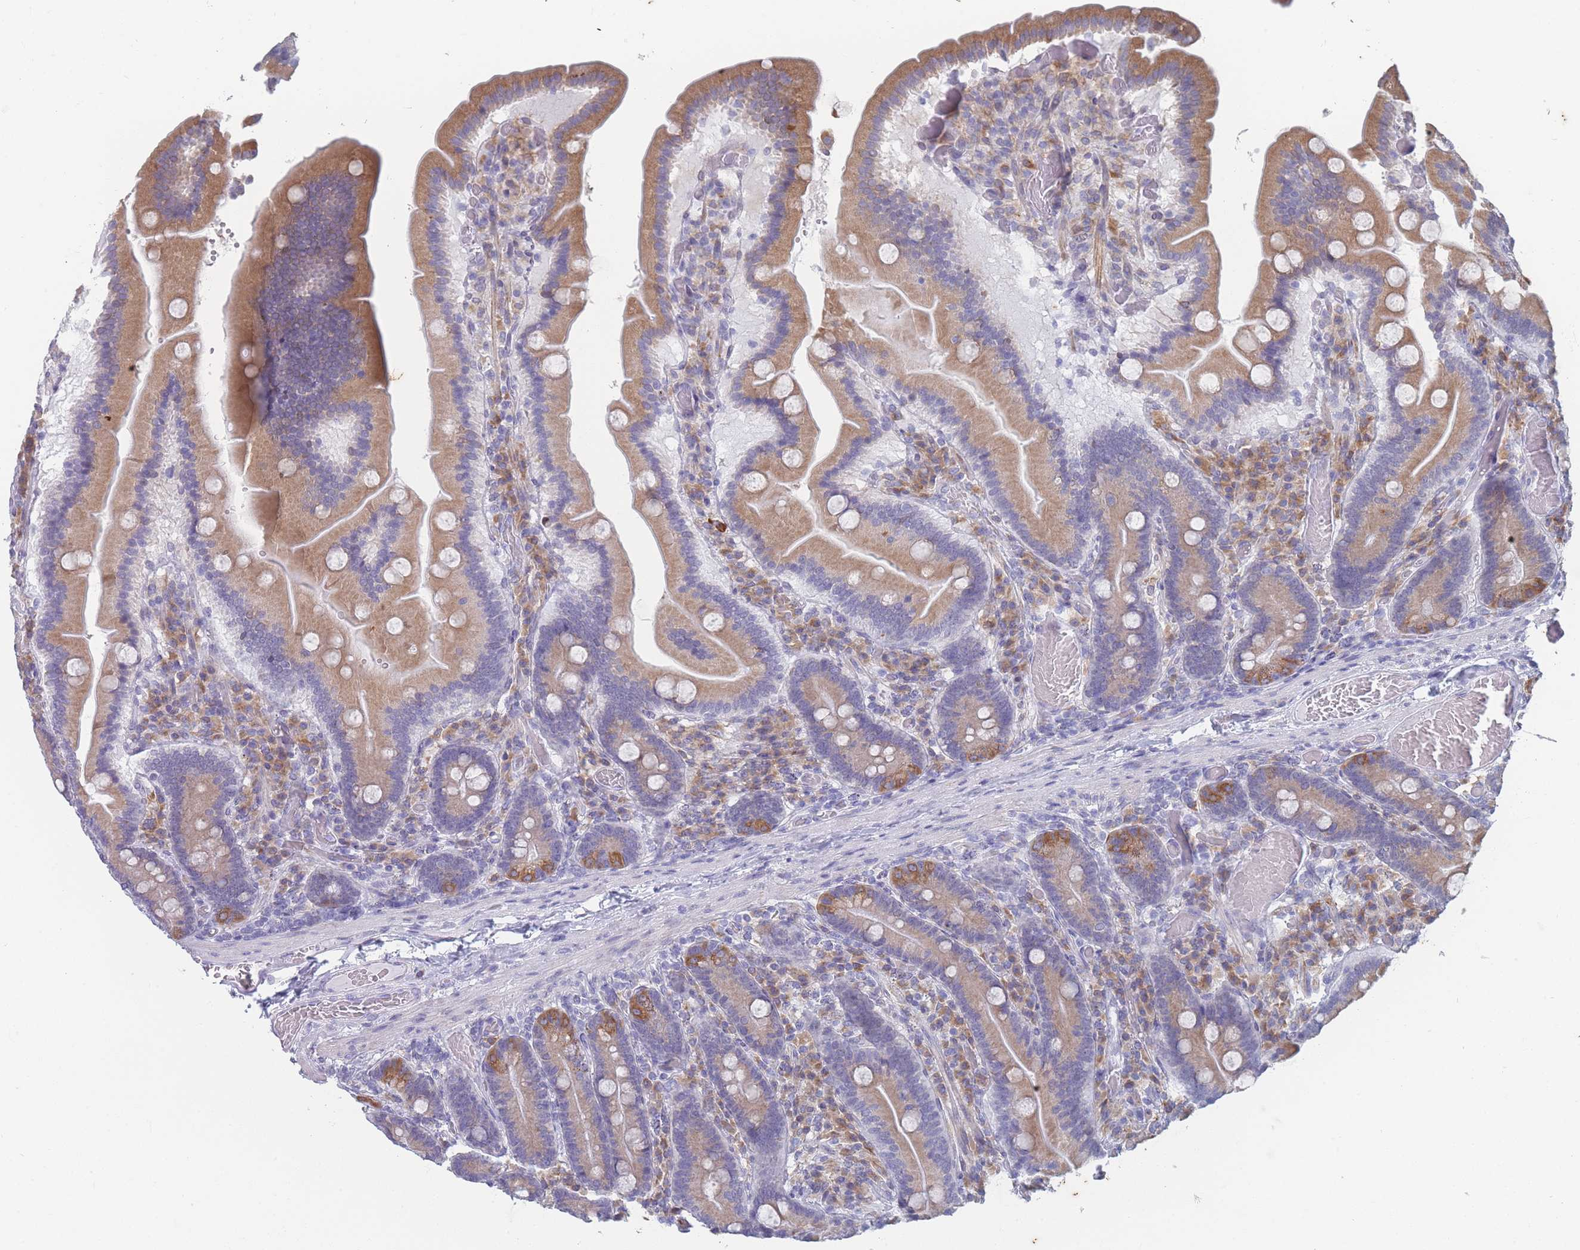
{"staining": {"intensity": "moderate", "quantity": ">75%", "location": "cytoplasmic/membranous"}, "tissue": "duodenum", "cell_type": "Glandular cells", "image_type": "normal", "snomed": [{"axis": "morphology", "description": "Normal tissue, NOS"}, {"axis": "topography", "description": "Duodenum"}], "caption": "This is a micrograph of IHC staining of unremarkable duodenum, which shows moderate expression in the cytoplasmic/membranous of glandular cells.", "gene": "TMED10", "patient": {"sex": "female", "age": 62}}